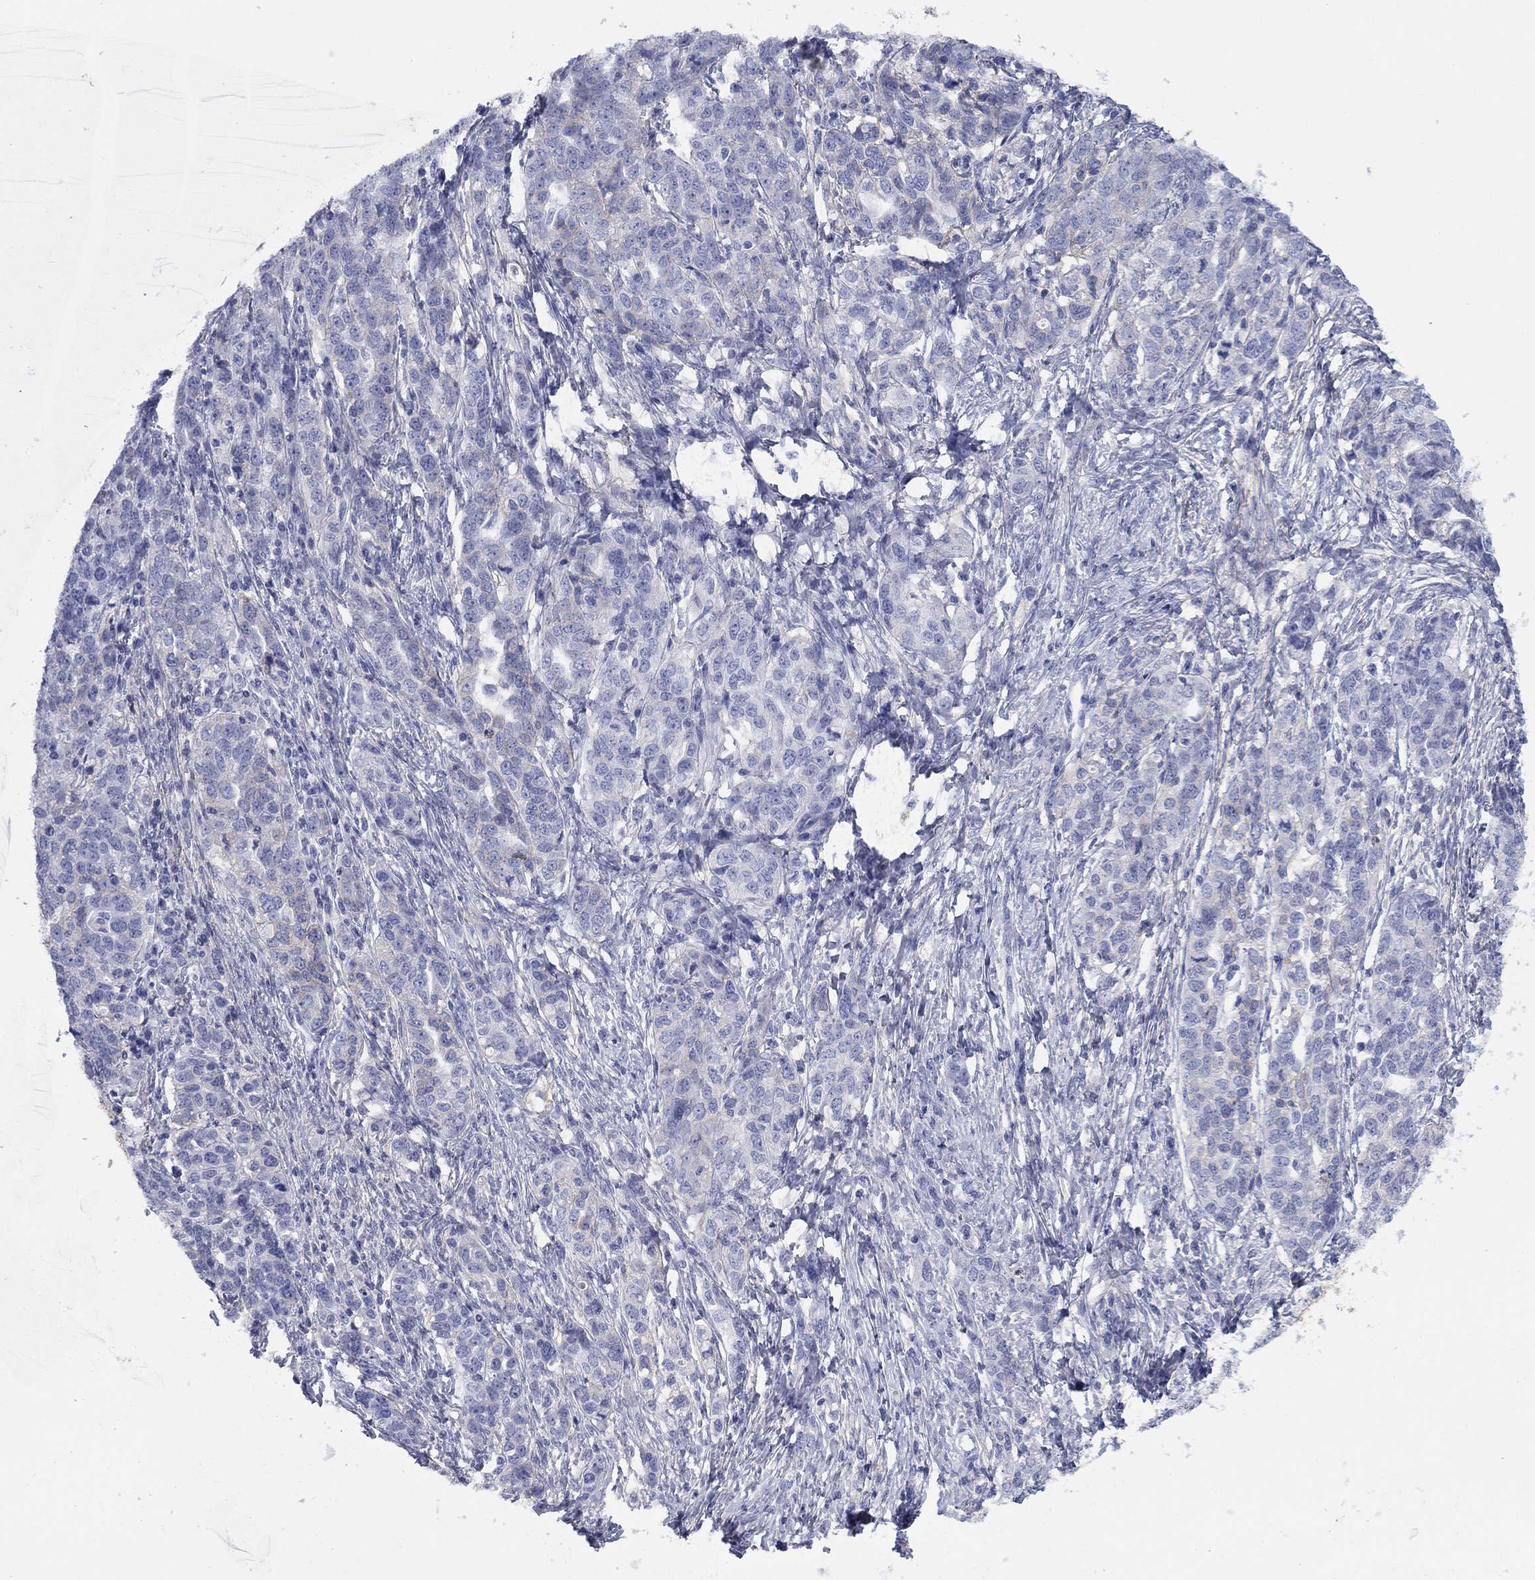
{"staining": {"intensity": "negative", "quantity": "none", "location": "none"}, "tissue": "ovarian cancer", "cell_type": "Tumor cells", "image_type": "cancer", "snomed": [{"axis": "morphology", "description": "Cystadenocarcinoma, serous, NOS"}, {"axis": "topography", "description": "Ovary"}], "caption": "Photomicrograph shows no significant protein positivity in tumor cells of ovarian cancer (serous cystadenocarcinoma).", "gene": "ATP1B1", "patient": {"sex": "female", "age": 71}}